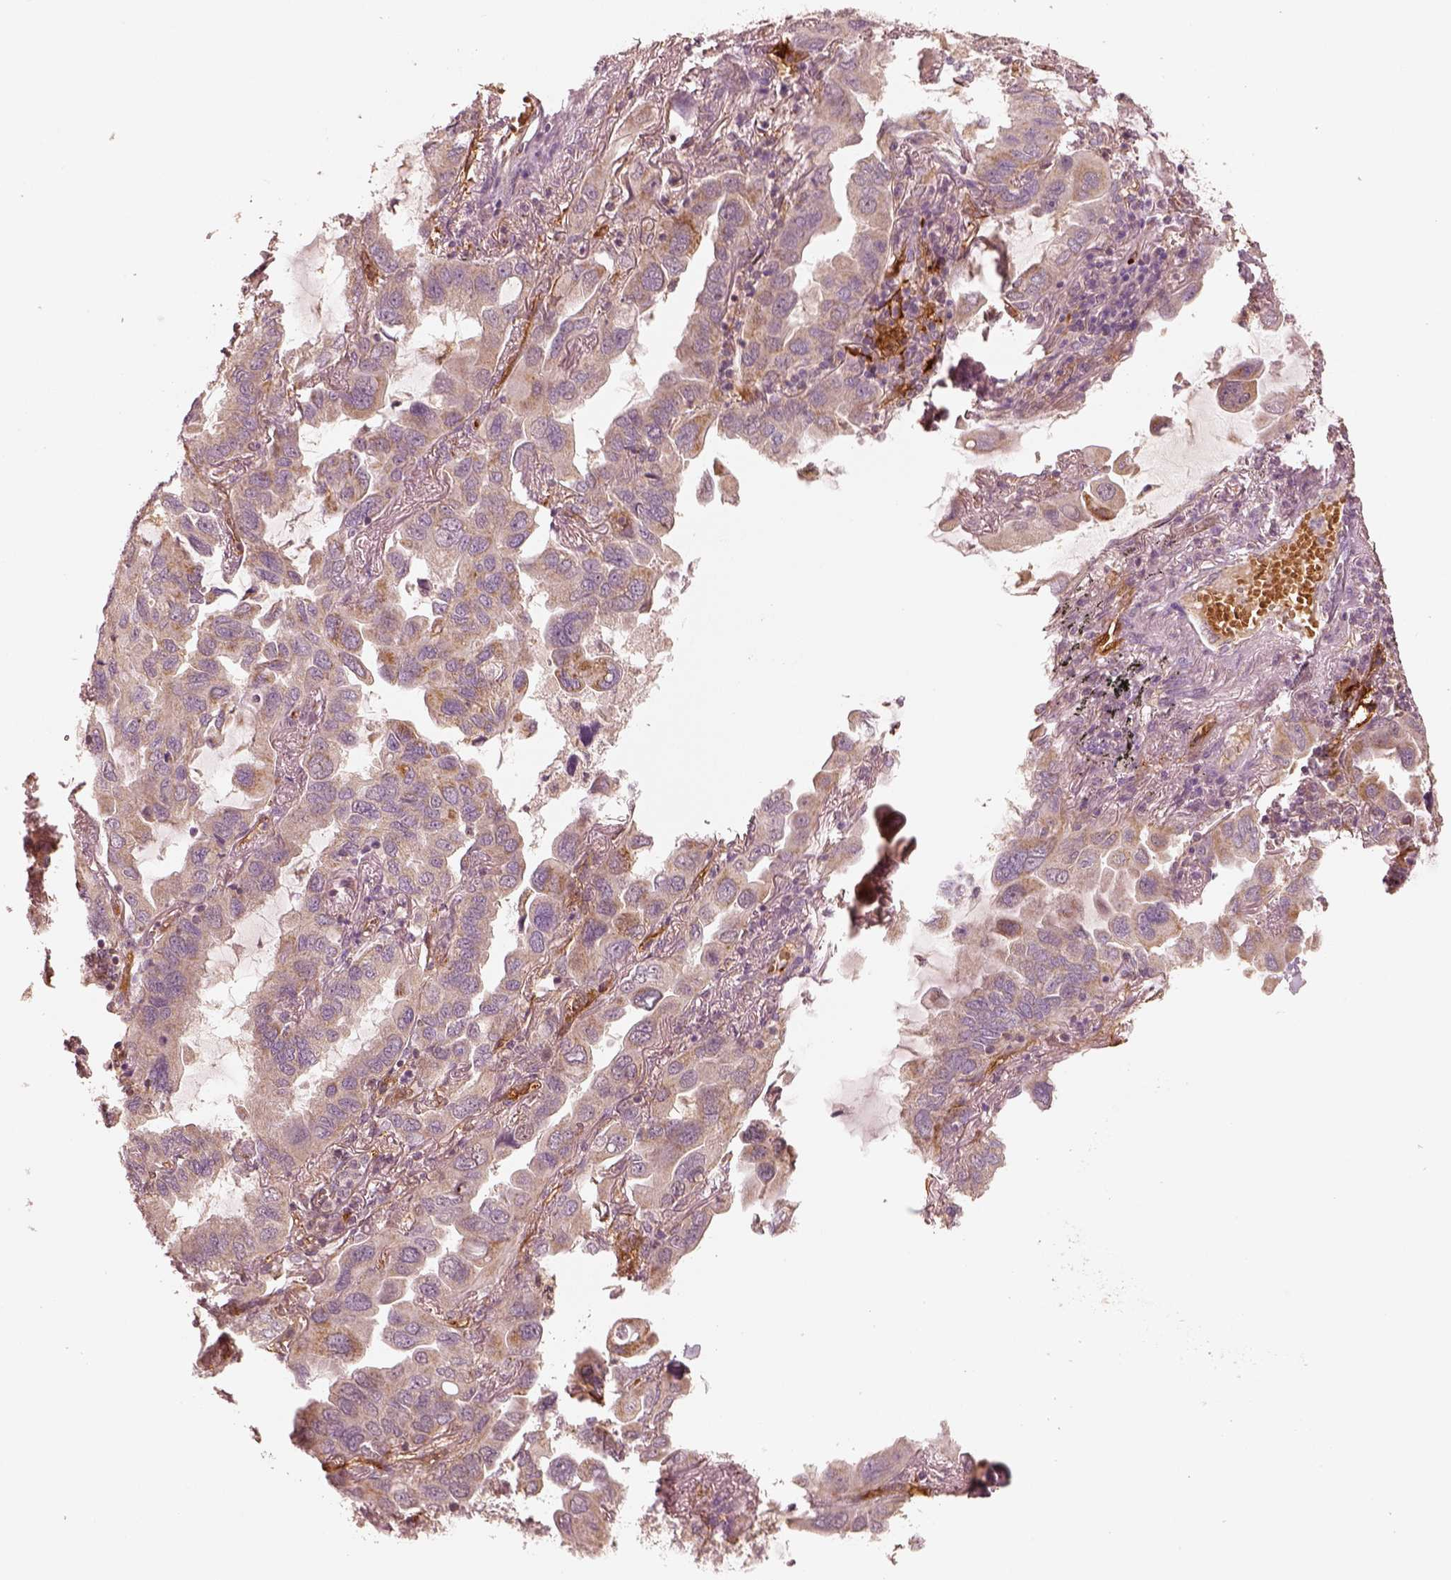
{"staining": {"intensity": "moderate", "quantity": "<25%", "location": "cytoplasmic/membranous"}, "tissue": "lung cancer", "cell_type": "Tumor cells", "image_type": "cancer", "snomed": [{"axis": "morphology", "description": "Adenocarcinoma, NOS"}, {"axis": "topography", "description": "Lung"}], "caption": "High-magnification brightfield microscopy of adenocarcinoma (lung) stained with DAB (brown) and counterstained with hematoxylin (blue). tumor cells exhibit moderate cytoplasmic/membranous positivity is identified in about<25% of cells.", "gene": "FSCN1", "patient": {"sex": "male", "age": 64}}